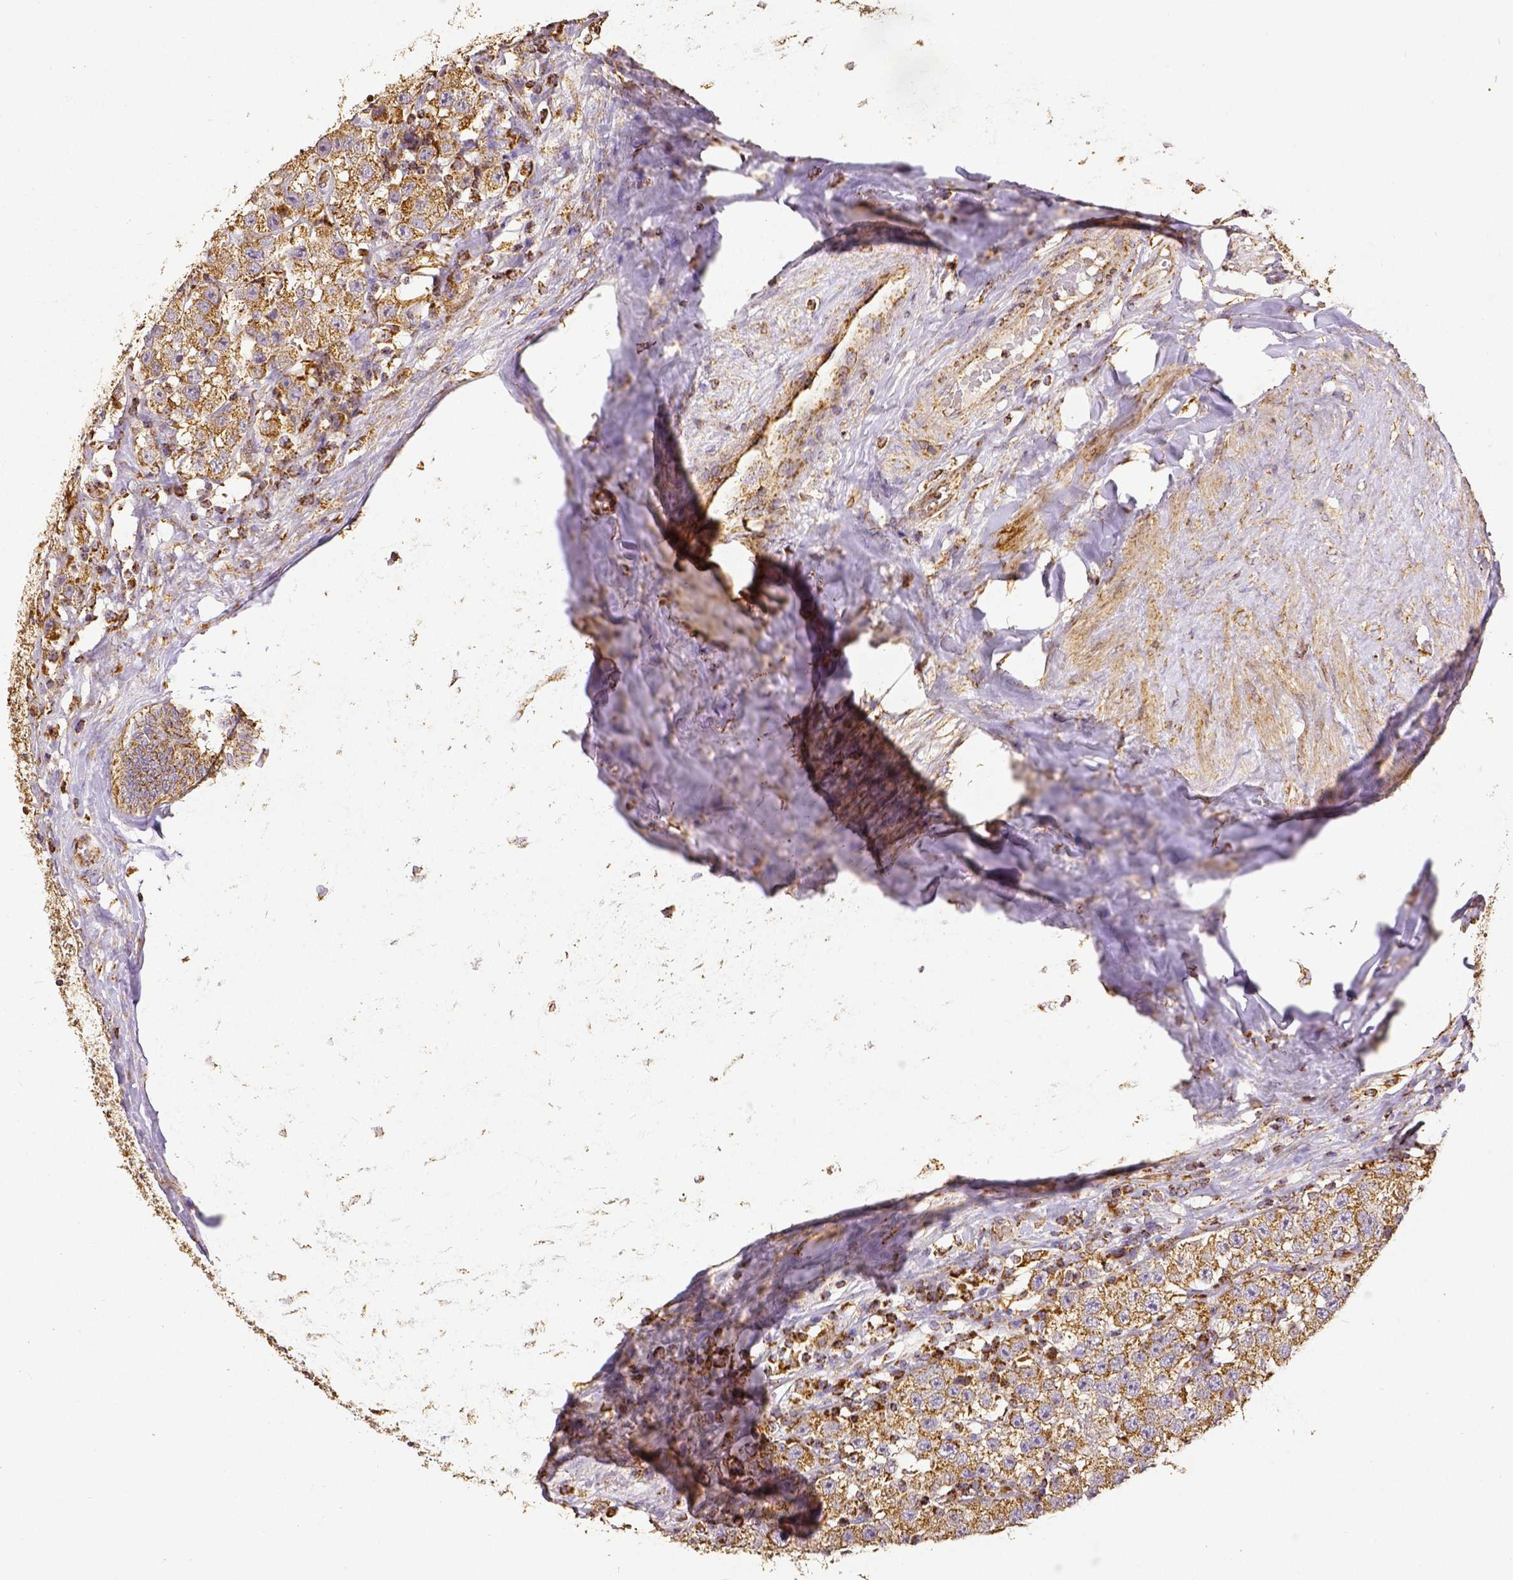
{"staining": {"intensity": "moderate", "quantity": ">75%", "location": "cytoplasmic/membranous"}, "tissue": "testis cancer", "cell_type": "Tumor cells", "image_type": "cancer", "snomed": [{"axis": "morphology", "description": "Seminoma, NOS"}, {"axis": "topography", "description": "Testis"}], "caption": "This image displays immunohistochemistry (IHC) staining of human seminoma (testis), with medium moderate cytoplasmic/membranous expression in about >75% of tumor cells.", "gene": "SDHB", "patient": {"sex": "male", "age": 34}}